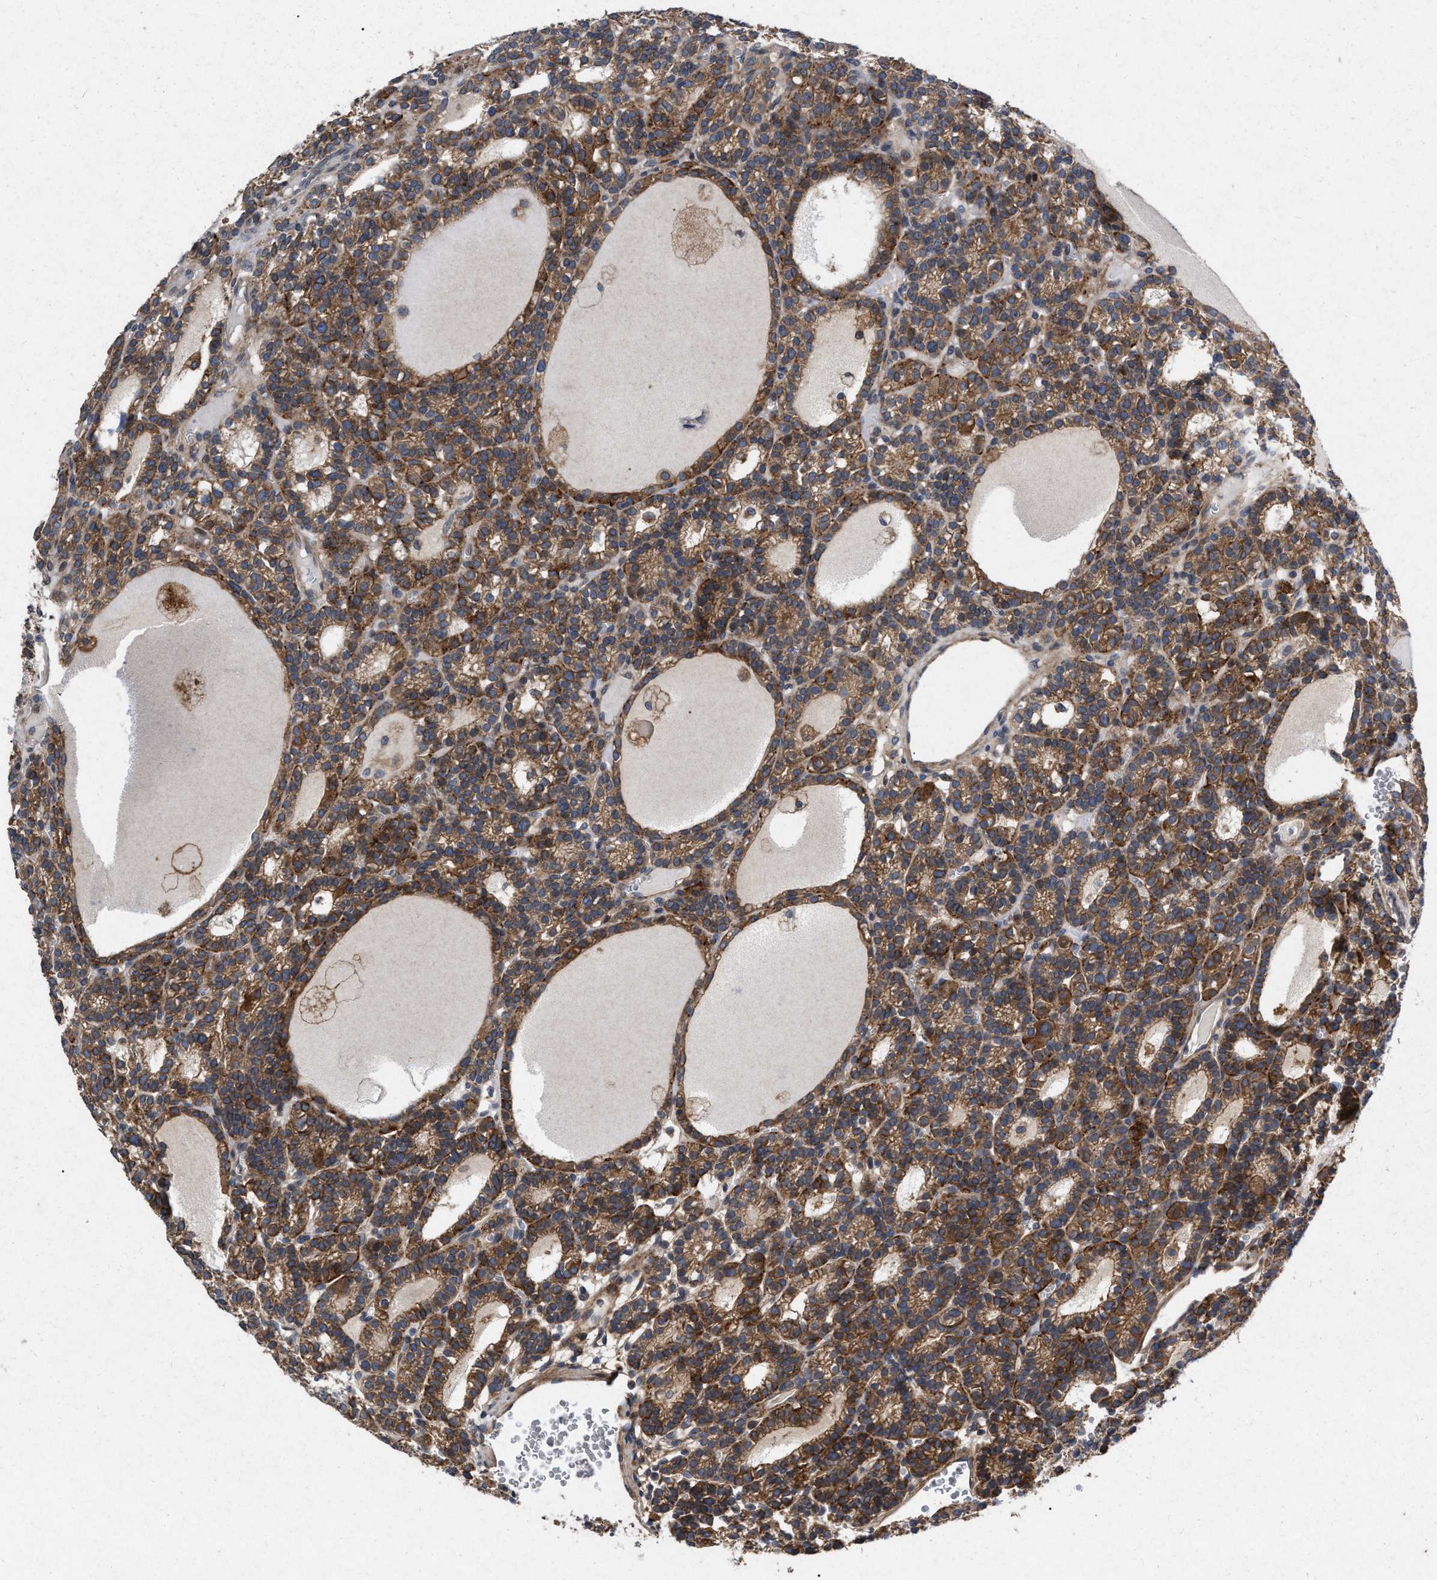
{"staining": {"intensity": "strong", "quantity": ">75%", "location": "cytoplasmic/membranous"}, "tissue": "parathyroid gland", "cell_type": "Glandular cells", "image_type": "normal", "snomed": [{"axis": "morphology", "description": "Normal tissue, NOS"}, {"axis": "morphology", "description": "Adenoma, NOS"}, {"axis": "topography", "description": "Parathyroid gland"}], "caption": "An image of human parathyroid gland stained for a protein demonstrates strong cytoplasmic/membranous brown staining in glandular cells. (DAB (3,3'-diaminobenzidine) IHC, brown staining for protein, blue staining for nuclei).", "gene": "CDKN2C", "patient": {"sex": "female", "age": 58}}